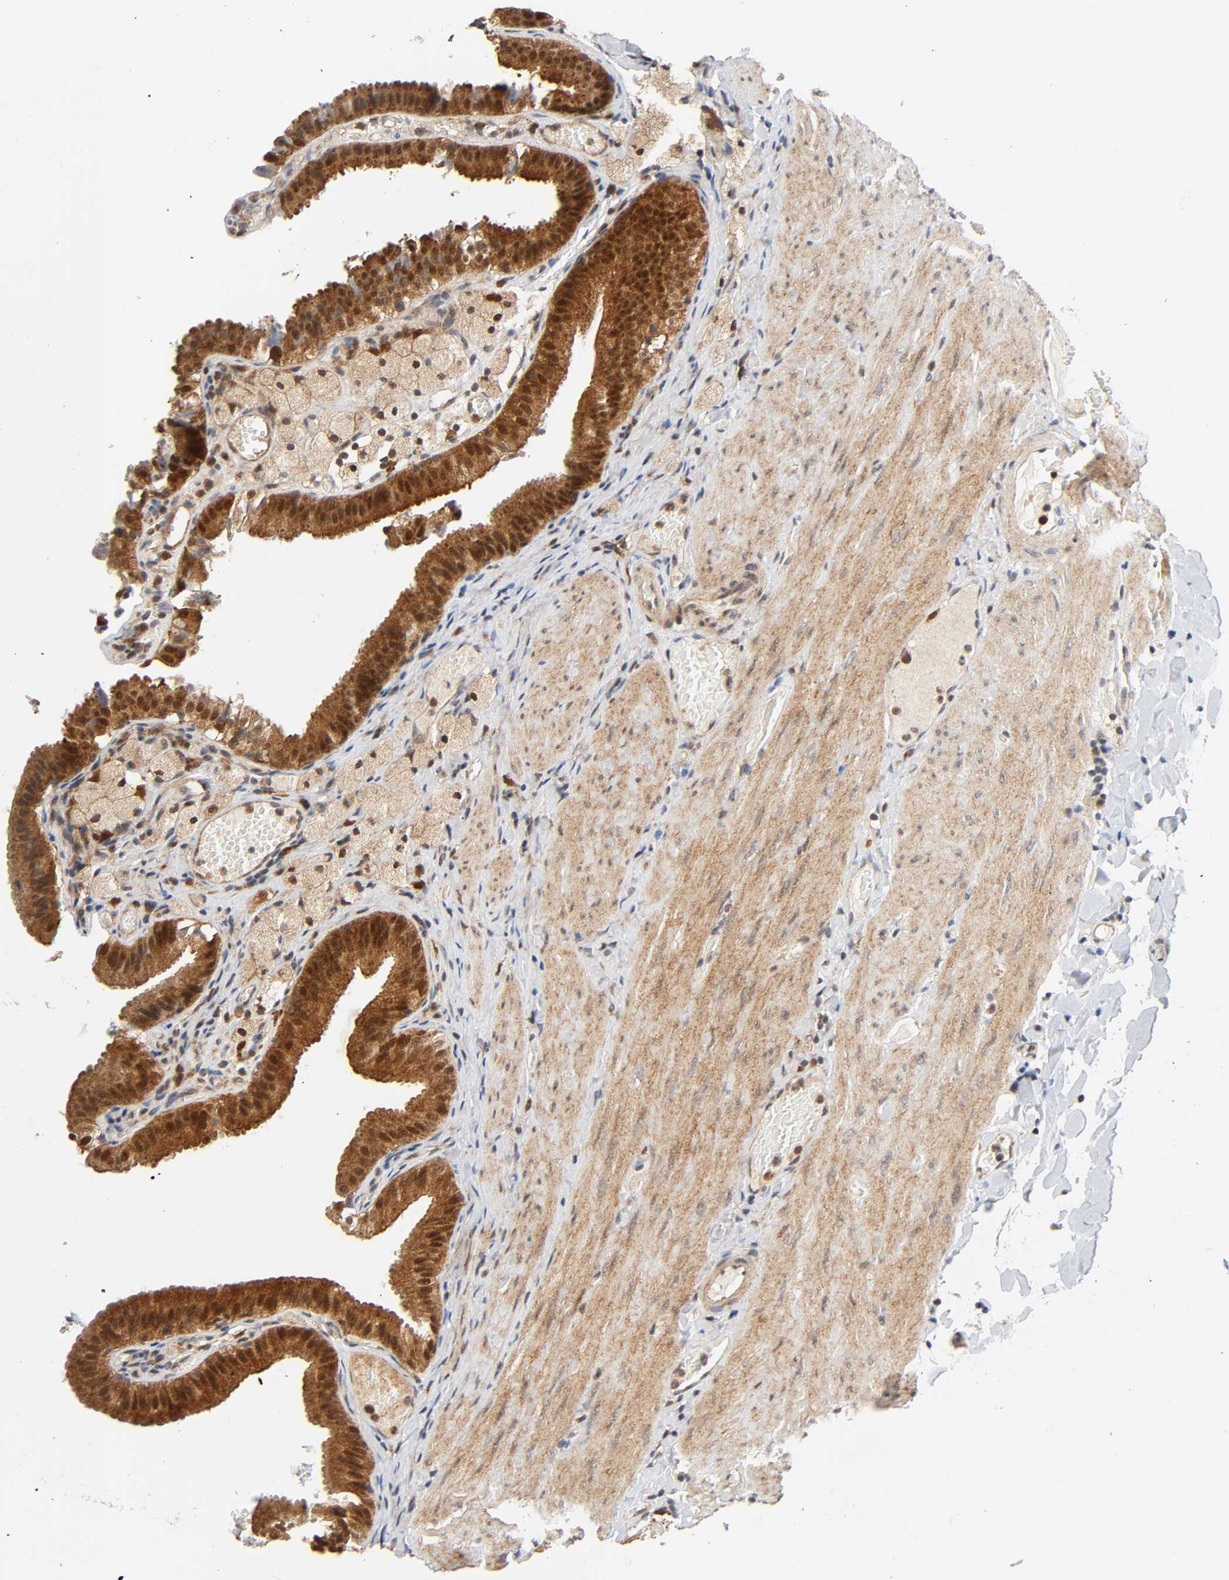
{"staining": {"intensity": "moderate", "quantity": ">75%", "location": "cytoplasmic/membranous,nuclear"}, "tissue": "gallbladder", "cell_type": "Glandular cells", "image_type": "normal", "snomed": [{"axis": "morphology", "description": "Normal tissue, NOS"}, {"axis": "topography", "description": "Gallbladder"}], "caption": "Immunohistochemistry (IHC) image of unremarkable gallbladder: human gallbladder stained using immunohistochemistry displays medium levels of moderate protein expression localized specifically in the cytoplasmic/membranous,nuclear of glandular cells, appearing as a cytoplasmic/membranous,nuclear brown color.", "gene": "CASP9", "patient": {"sex": "female", "age": 24}}